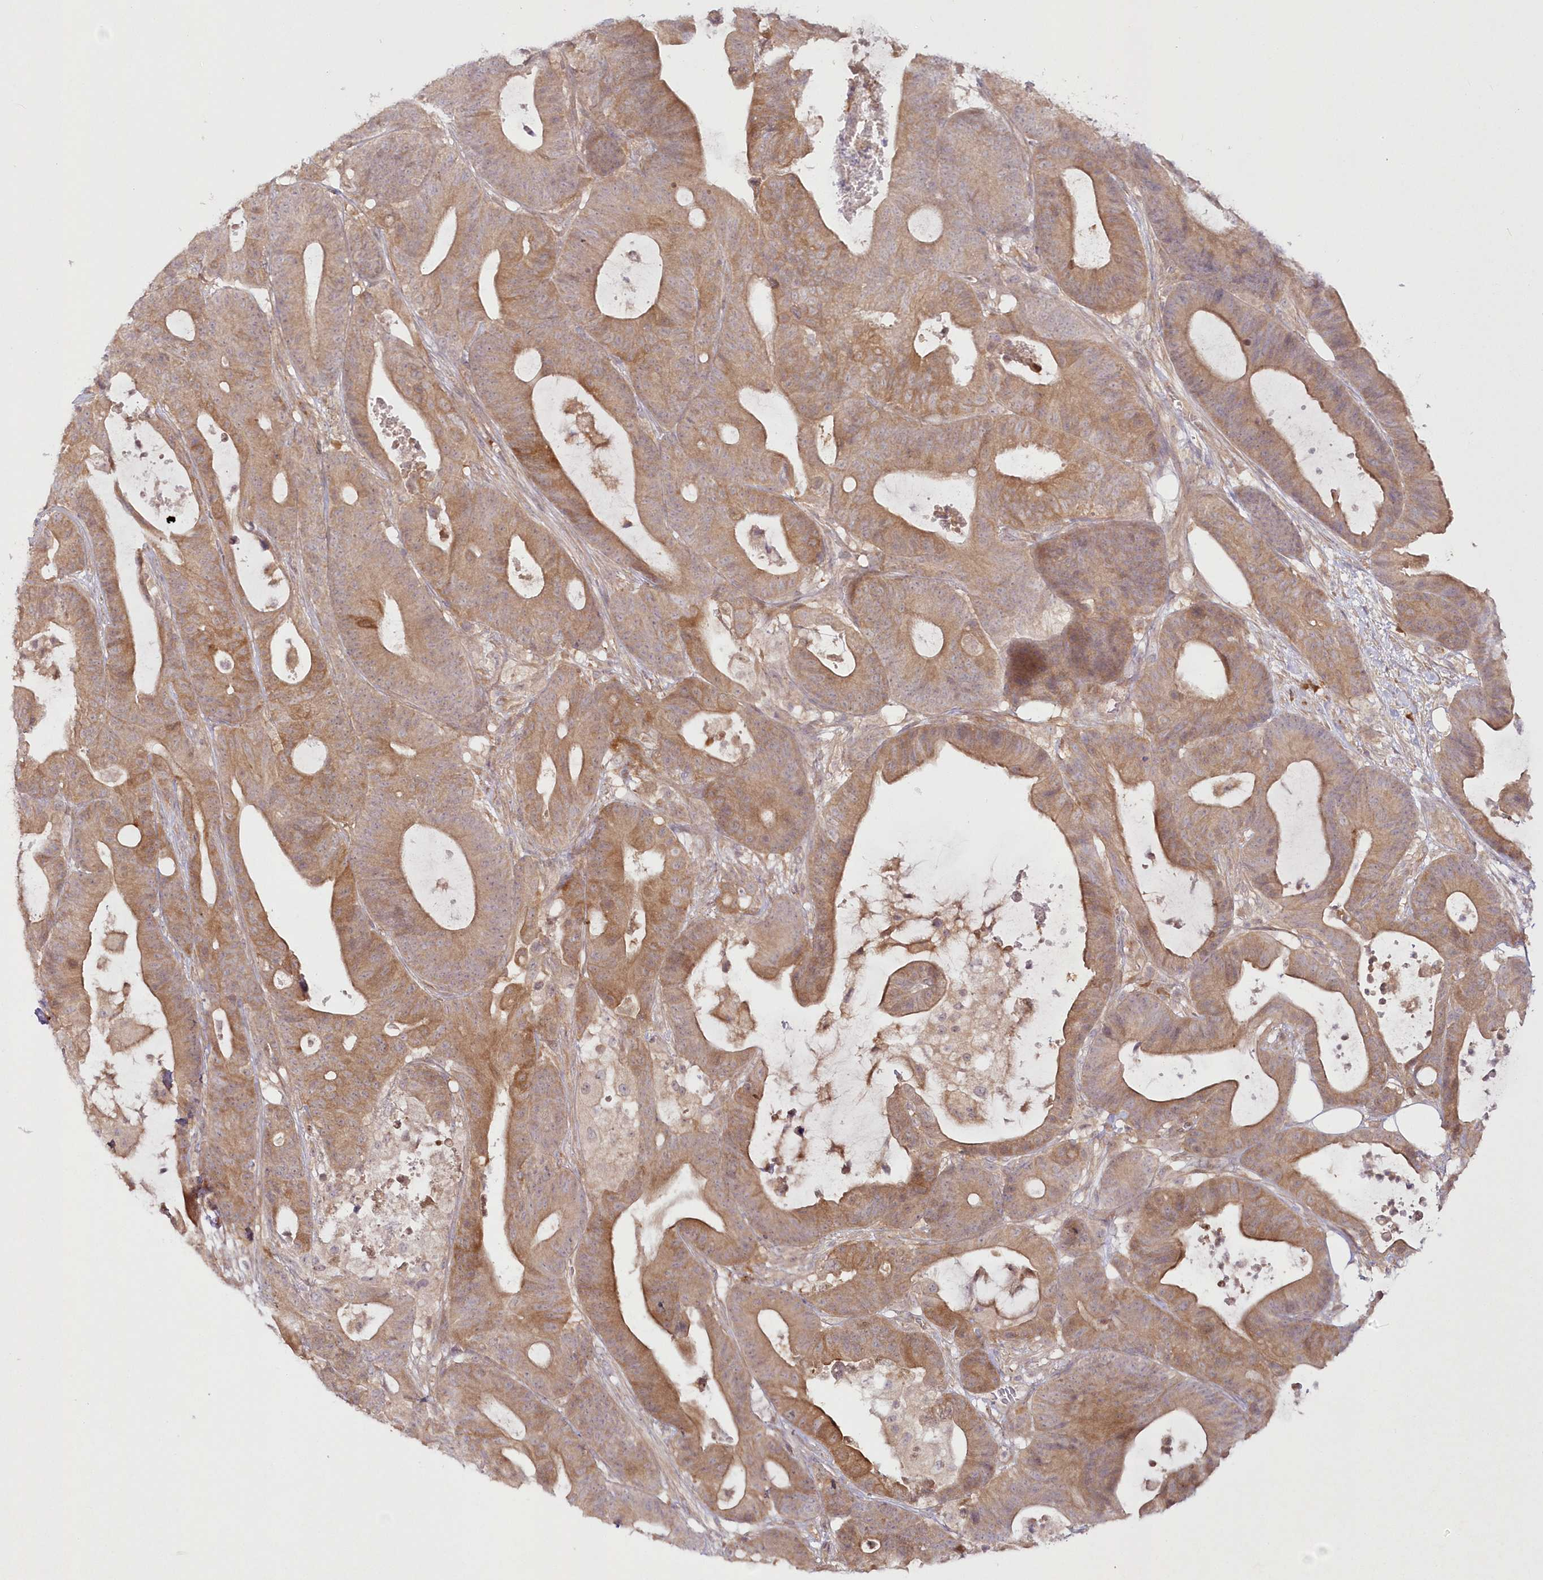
{"staining": {"intensity": "moderate", "quantity": ">75%", "location": "cytoplasmic/membranous"}, "tissue": "colorectal cancer", "cell_type": "Tumor cells", "image_type": "cancer", "snomed": [{"axis": "morphology", "description": "Adenocarcinoma, NOS"}, {"axis": "topography", "description": "Colon"}], "caption": "Colorectal adenocarcinoma stained for a protein shows moderate cytoplasmic/membranous positivity in tumor cells. The protein of interest is shown in brown color, while the nuclei are stained blue.", "gene": "IPMK", "patient": {"sex": "female", "age": 84}}